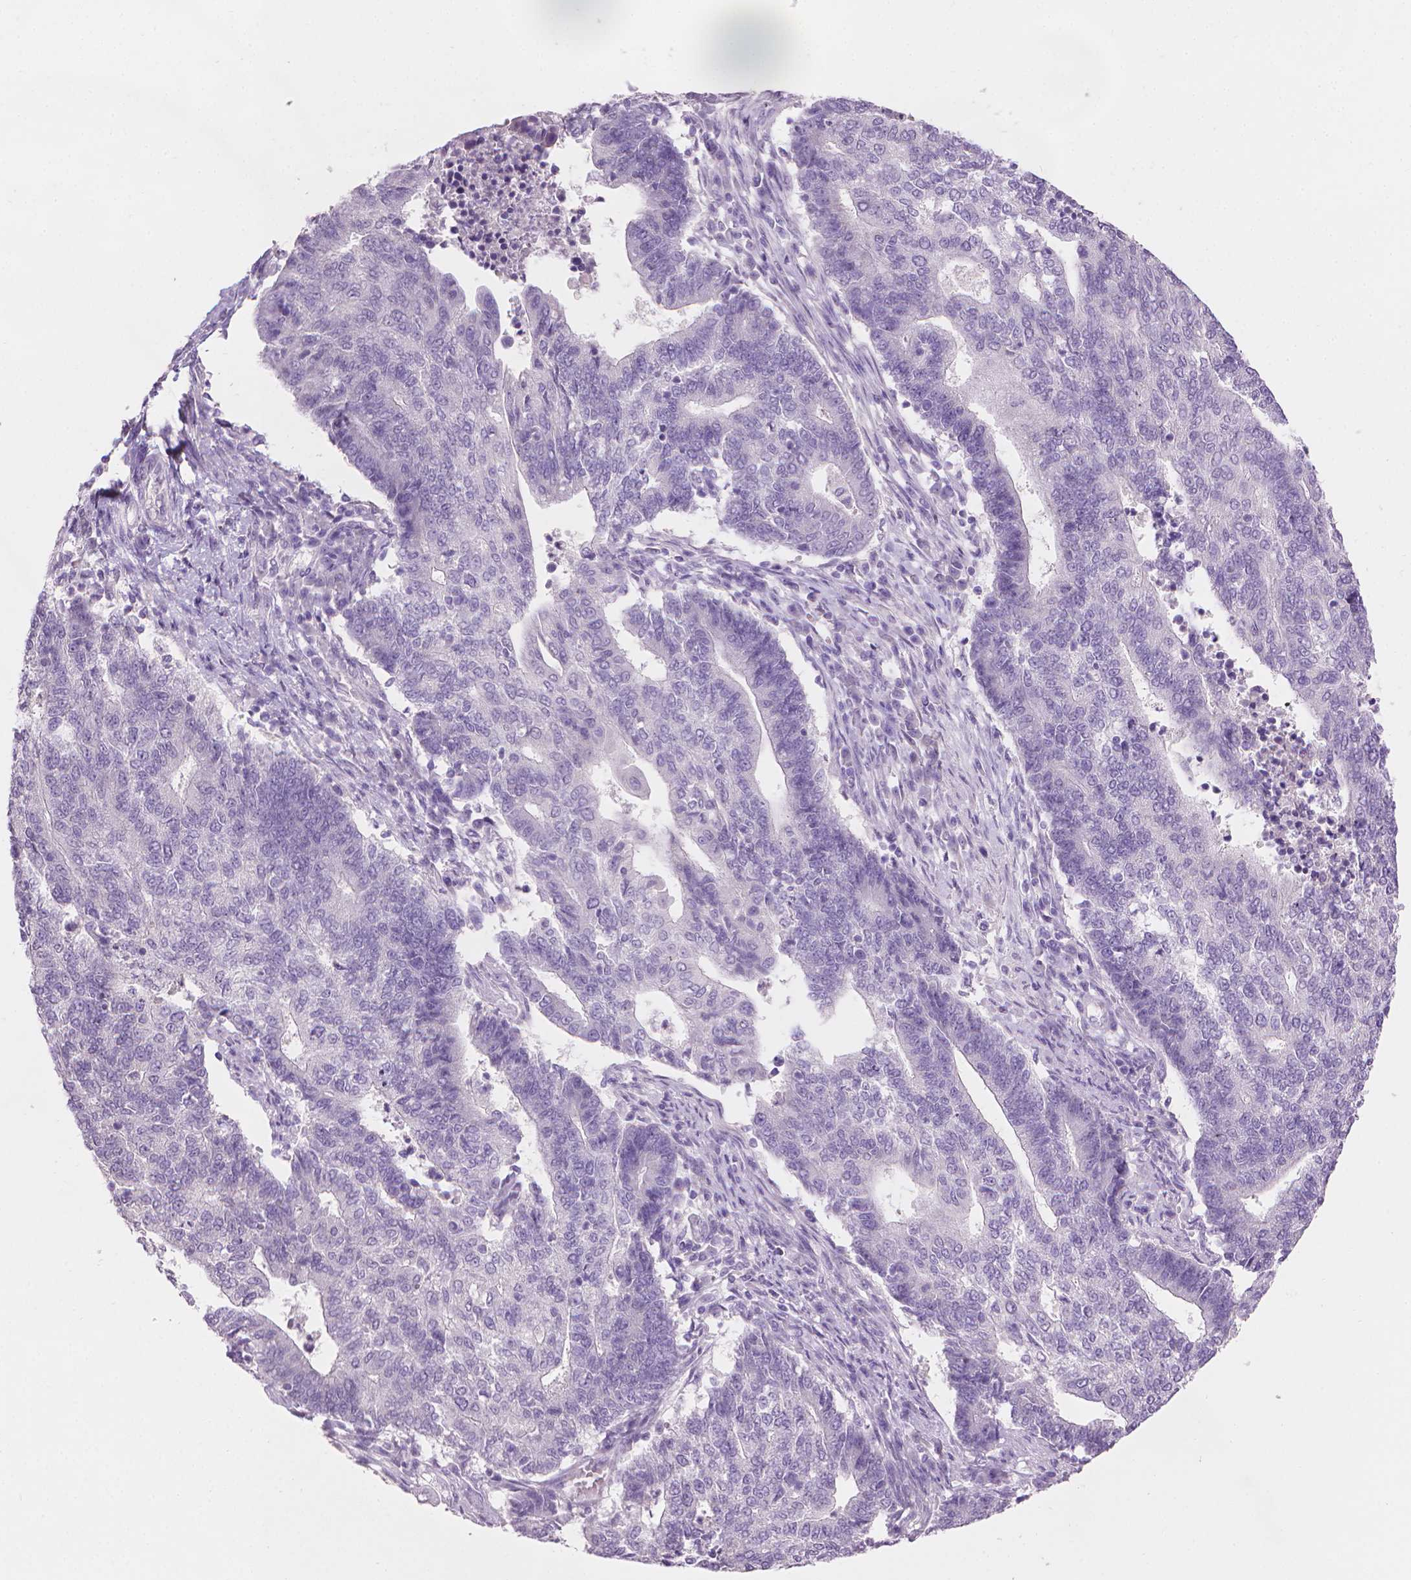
{"staining": {"intensity": "negative", "quantity": "none", "location": "none"}, "tissue": "endometrial cancer", "cell_type": "Tumor cells", "image_type": "cancer", "snomed": [{"axis": "morphology", "description": "Adenocarcinoma, NOS"}, {"axis": "topography", "description": "Uterus"}, {"axis": "topography", "description": "Endometrium"}], "caption": "Protein analysis of endometrial adenocarcinoma displays no significant expression in tumor cells.", "gene": "MLANA", "patient": {"sex": "female", "age": 54}}